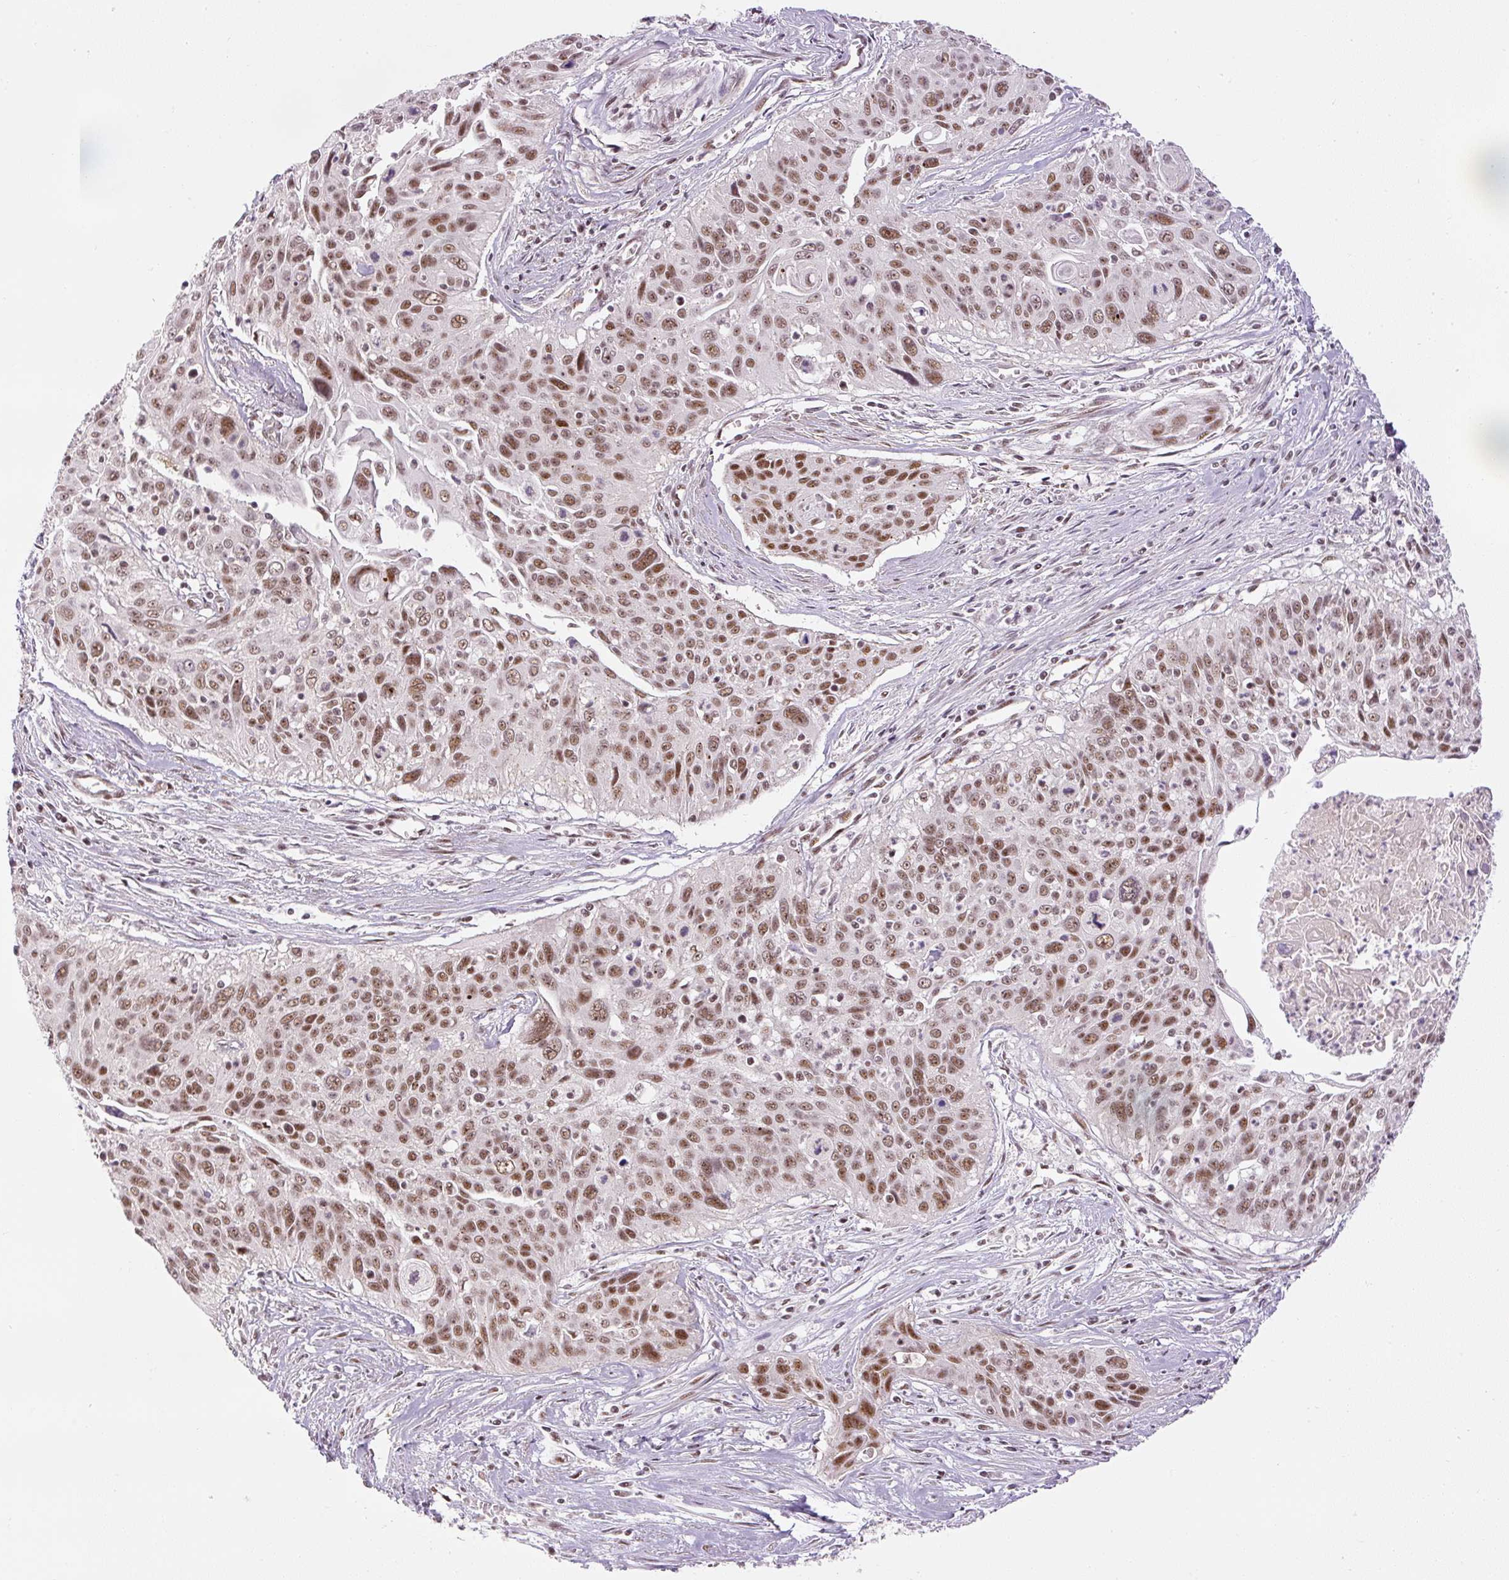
{"staining": {"intensity": "moderate", "quantity": ">75%", "location": "nuclear"}, "tissue": "cervical cancer", "cell_type": "Tumor cells", "image_type": "cancer", "snomed": [{"axis": "morphology", "description": "Squamous cell carcinoma, NOS"}, {"axis": "topography", "description": "Cervix"}], "caption": "IHC of human cervical cancer (squamous cell carcinoma) displays medium levels of moderate nuclear expression in approximately >75% of tumor cells.", "gene": "U2AF2", "patient": {"sex": "female", "age": 55}}